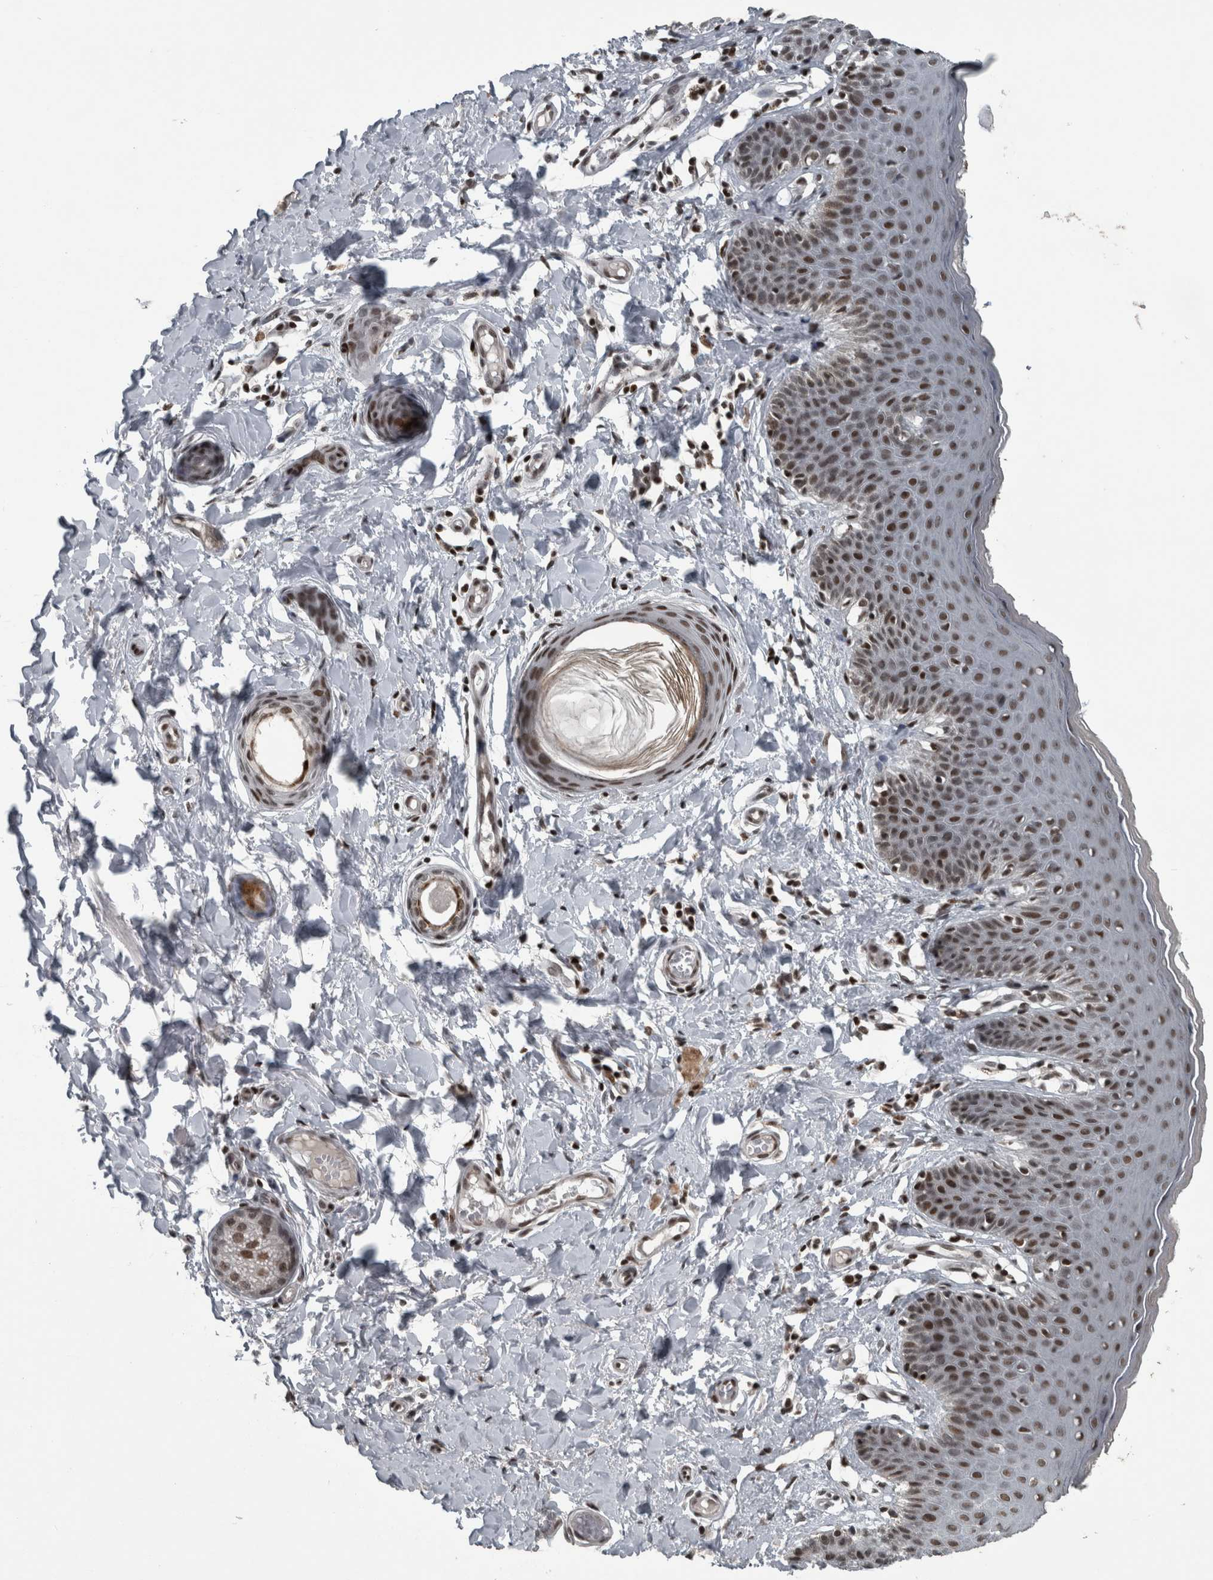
{"staining": {"intensity": "strong", "quantity": ">75%", "location": "nuclear"}, "tissue": "skin", "cell_type": "Epidermal cells", "image_type": "normal", "snomed": [{"axis": "morphology", "description": "Normal tissue, NOS"}, {"axis": "topography", "description": "Vulva"}], "caption": "The immunohistochemical stain labels strong nuclear expression in epidermal cells of benign skin. The staining is performed using DAB brown chromogen to label protein expression. The nuclei are counter-stained blue using hematoxylin.", "gene": "UNC50", "patient": {"sex": "female", "age": 66}}